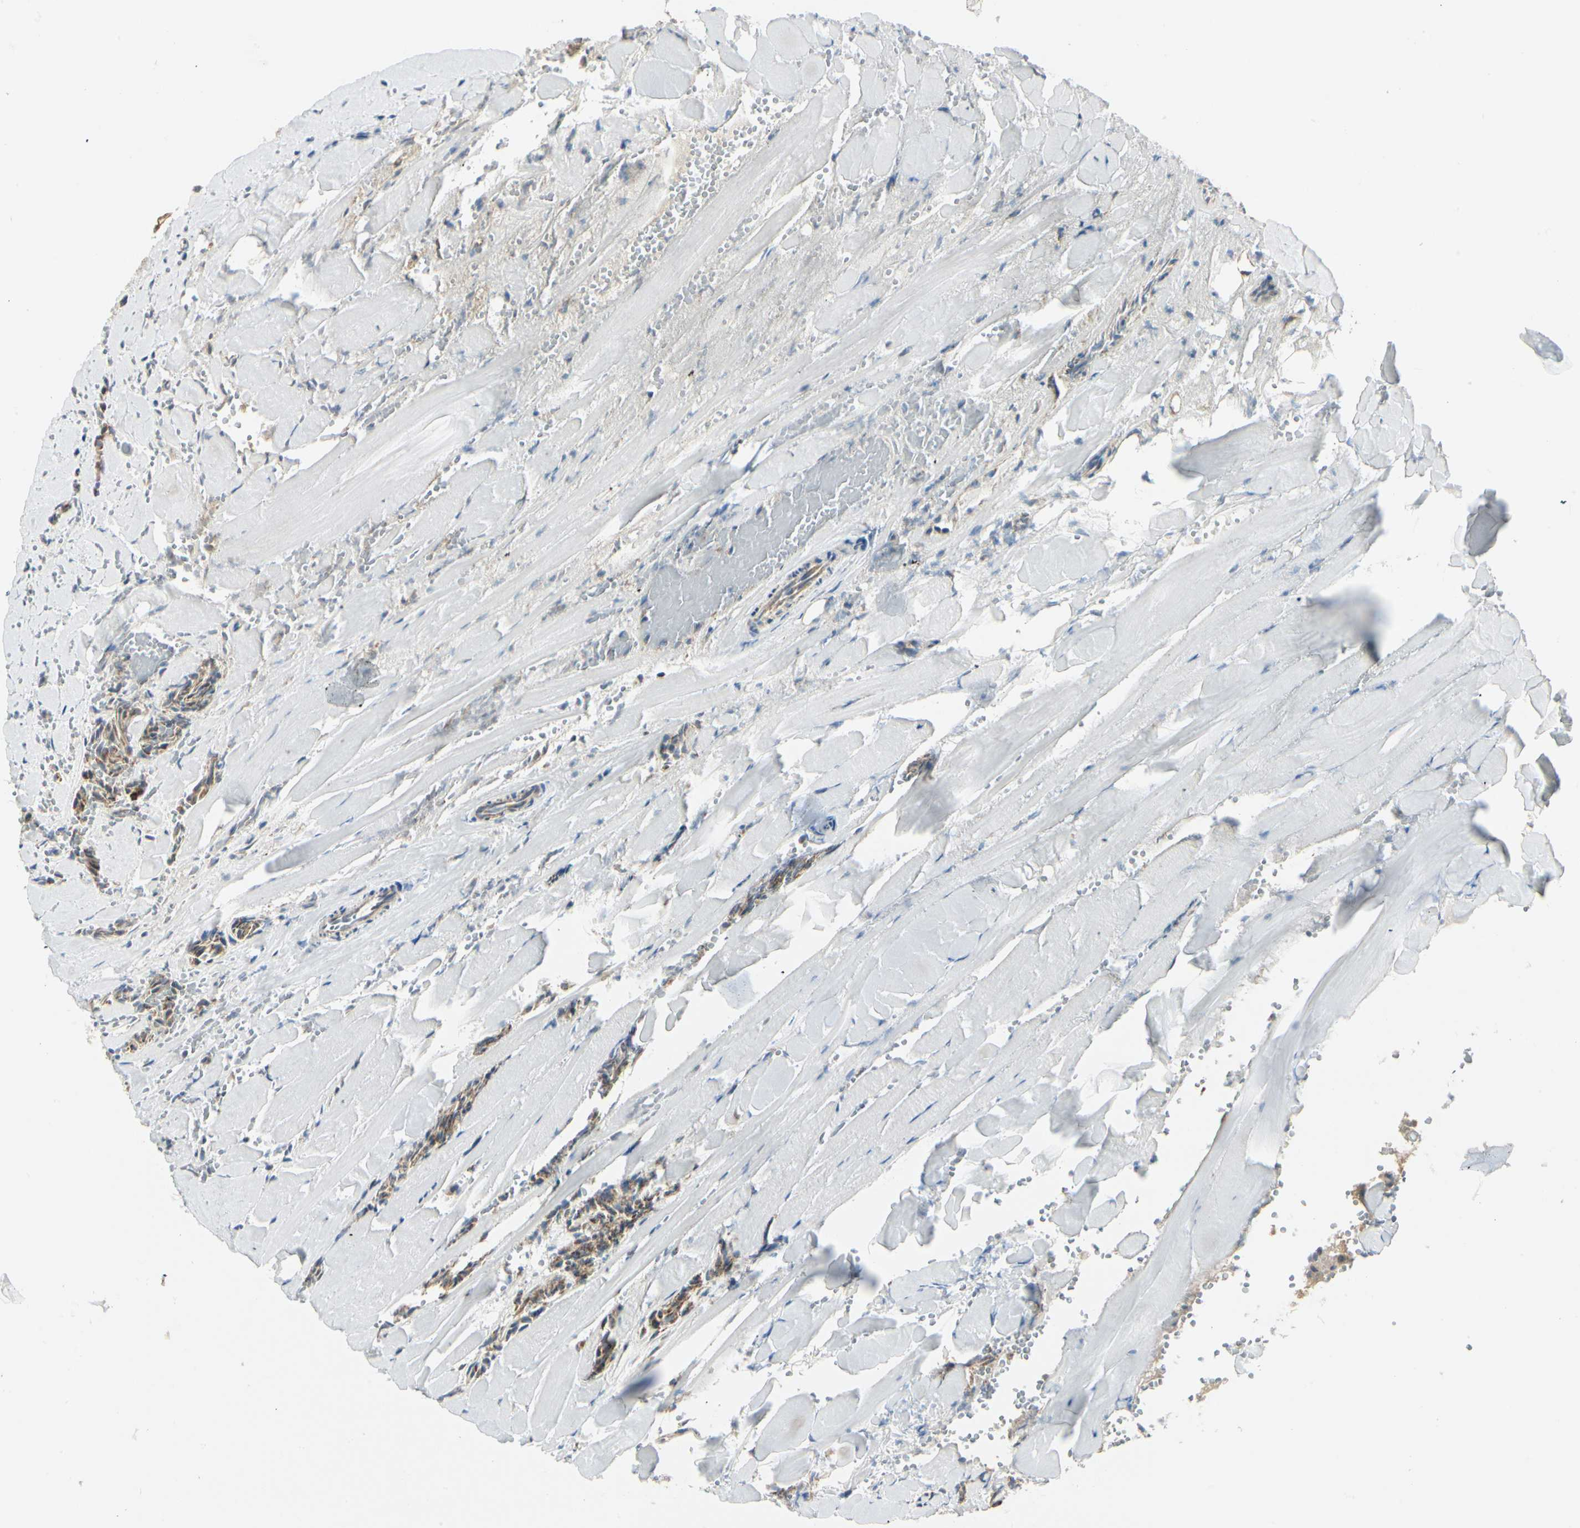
{"staining": {"intensity": "moderate", "quantity": ">75%", "location": "cytoplasmic/membranous"}, "tissue": "head and neck cancer", "cell_type": "Tumor cells", "image_type": "cancer", "snomed": [{"axis": "morphology", "description": "Adenocarcinoma, NOS"}, {"axis": "topography", "description": "Salivary gland"}, {"axis": "topography", "description": "Head-Neck"}], "caption": "Immunohistochemistry of head and neck cancer (adenocarcinoma) shows medium levels of moderate cytoplasmic/membranous positivity in approximately >75% of tumor cells. (Brightfield microscopy of DAB IHC at high magnification).", "gene": "ANKS6", "patient": {"sex": "female", "age": 59}}